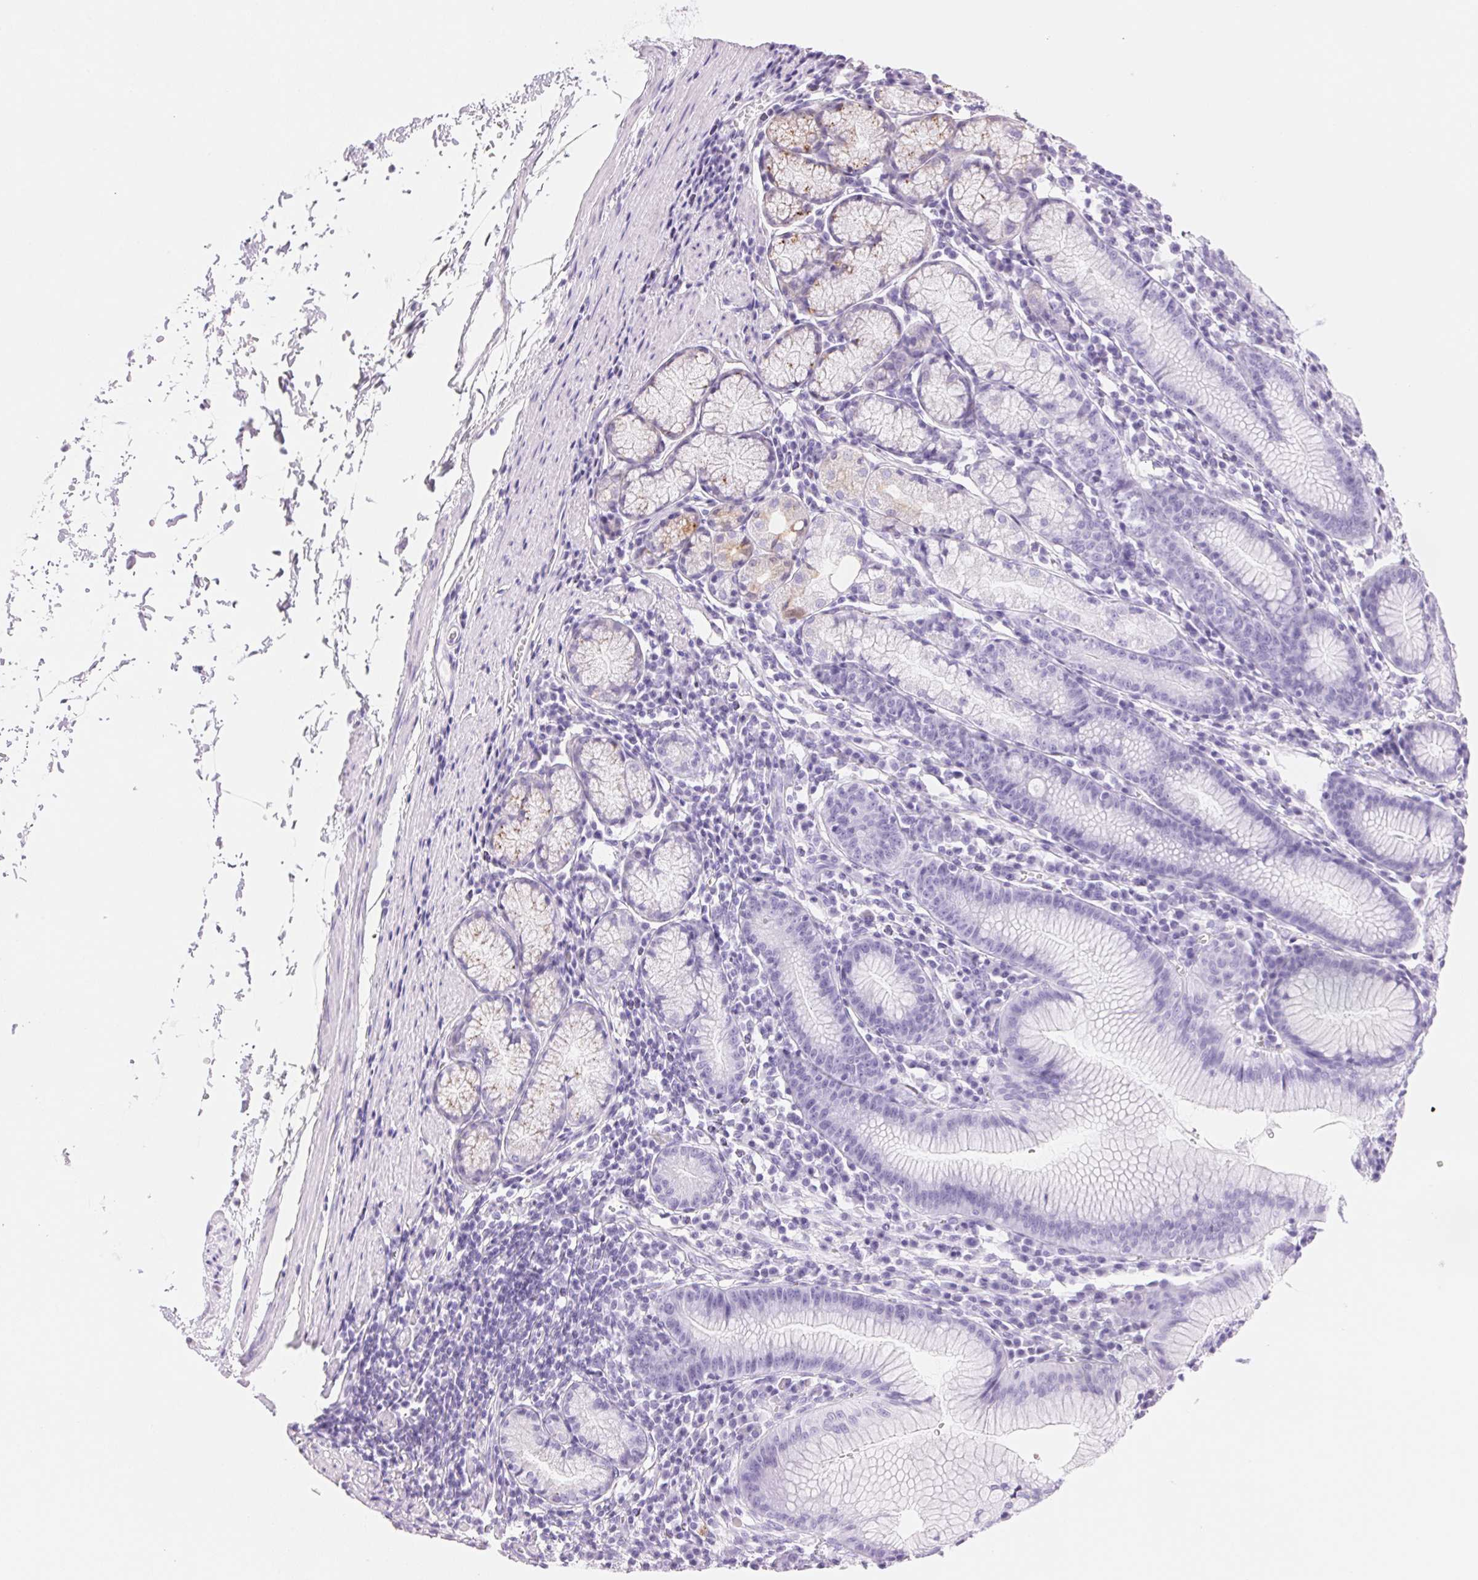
{"staining": {"intensity": "weak", "quantity": "<25%", "location": "cytoplasmic/membranous"}, "tissue": "stomach", "cell_type": "Glandular cells", "image_type": "normal", "snomed": [{"axis": "morphology", "description": "Normal tissue, NOS"}, {"axis": "topography", "description": "Stomach"}], "caption": "Immunohistochemical staining of normal stomach displays no significant expression in glandular cells. (DAB immunohistochemistry (IHC) visualized using brightfield microscopy, high magnification).", "gene": "TEKT1", "patient": {"sex": "male", "age": 55}}